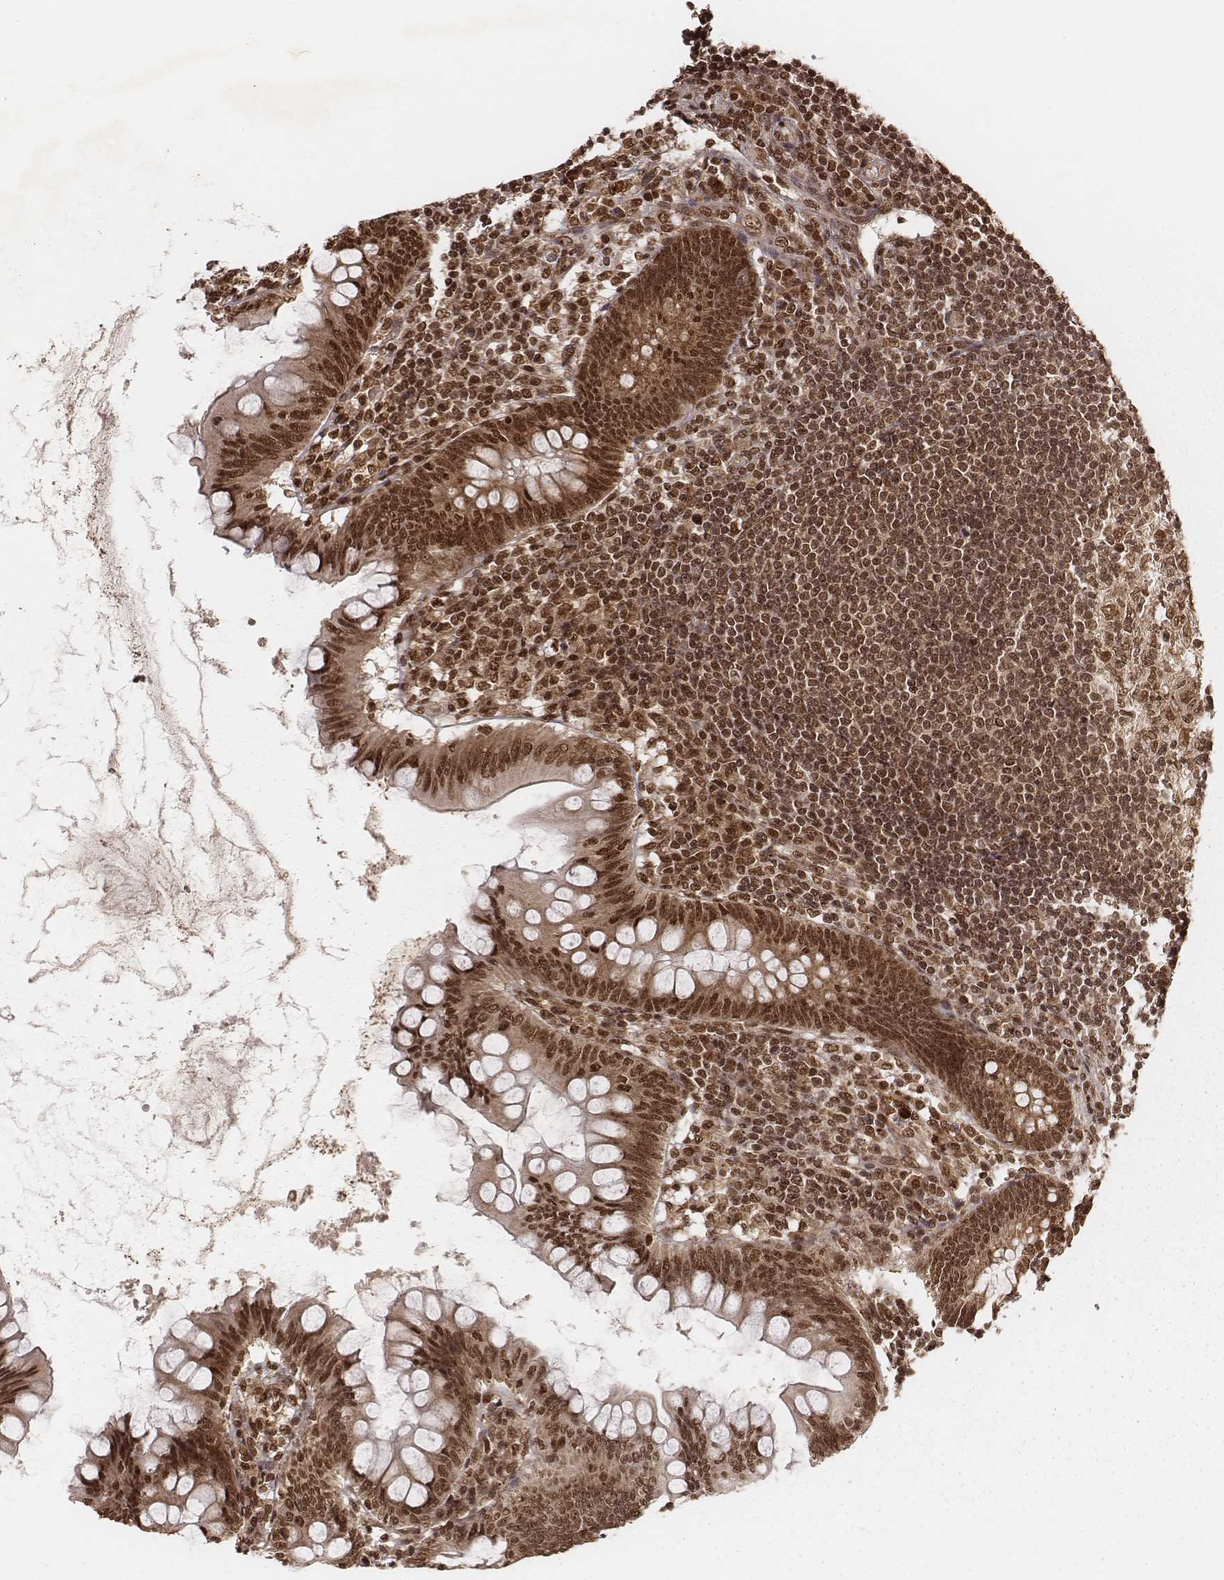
{"staining": {"intensity": "strong", "quantity": ">75%", "location": "cytoplasmic/membranous,nuclear"}, "tissue": "appendix", "cell_type": "Glandular cells", "image_type": "normal", "snomed": [{"axis": "morphology", "description": "Normal tissue, NOS"}, {"axis": "topography", "description": "Appendix"}], "caption": "Human appendix stained with a brown dye displays strong cytoplasmic/membranous,nuclear positive staining in approximately >75% of glandular cells.", "gene": "NFX1", "patient": {"sex": "female", "age": 57}}